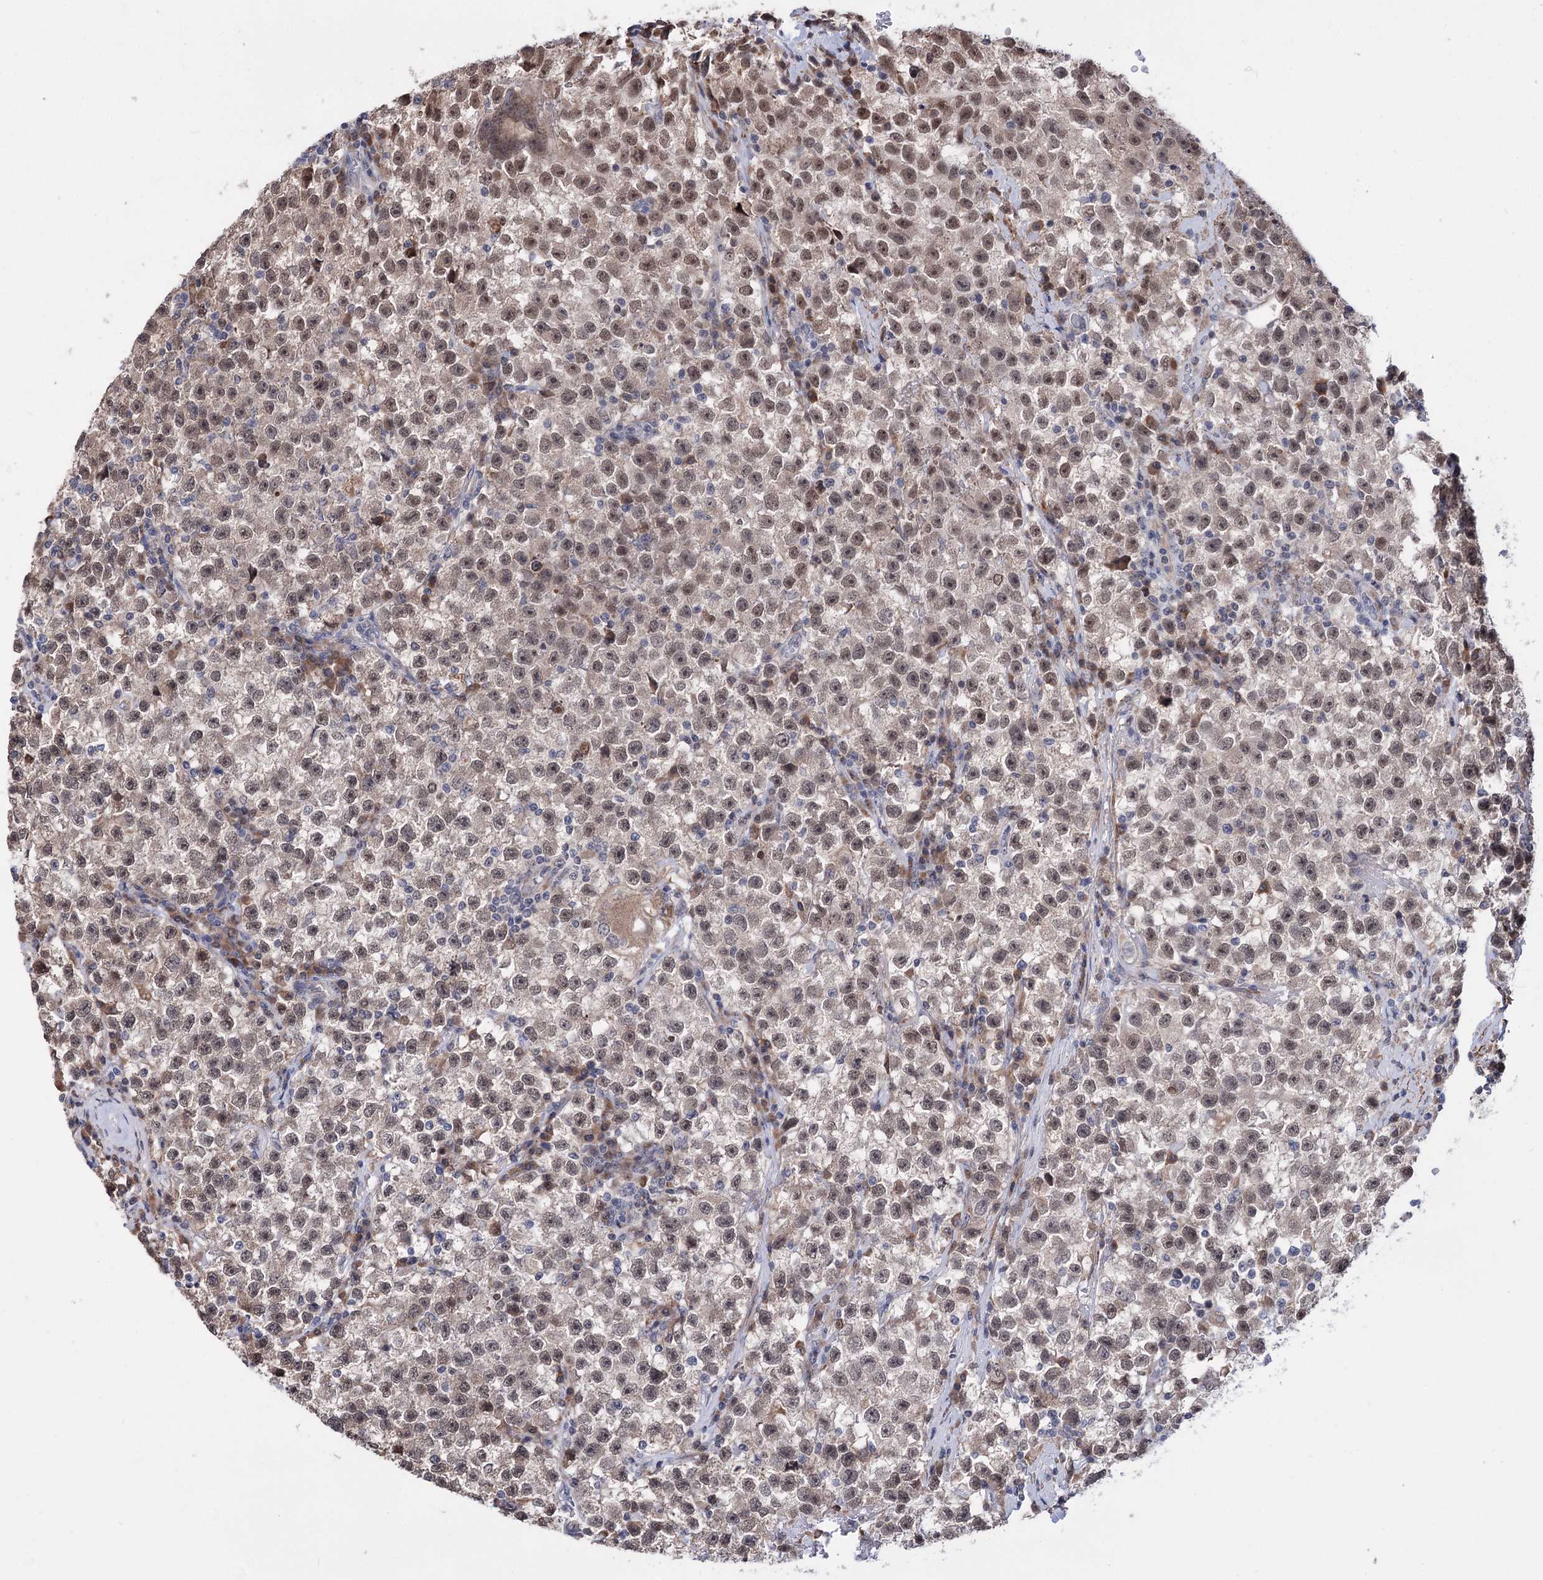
{"staining": {"intensity": "moderate", "quantity": ">75%", "location": "nuclear"}, "tissue": "testis cancer", "cell_type": "Tumor cells", "image_type": "cancer", "snomed": [{"axis": "morphology", "description": "Seminoma, NOS"}, {"axis": "topography", "description": "Testis"}], "caption": "The histopathology image shows immunohistochemical staining of testis cancer. There is moderate nuclear expression is identified in about >75% of tumor cells.", "gene": "PPRC1", "patient": {"sex": "male", "age": 22}}